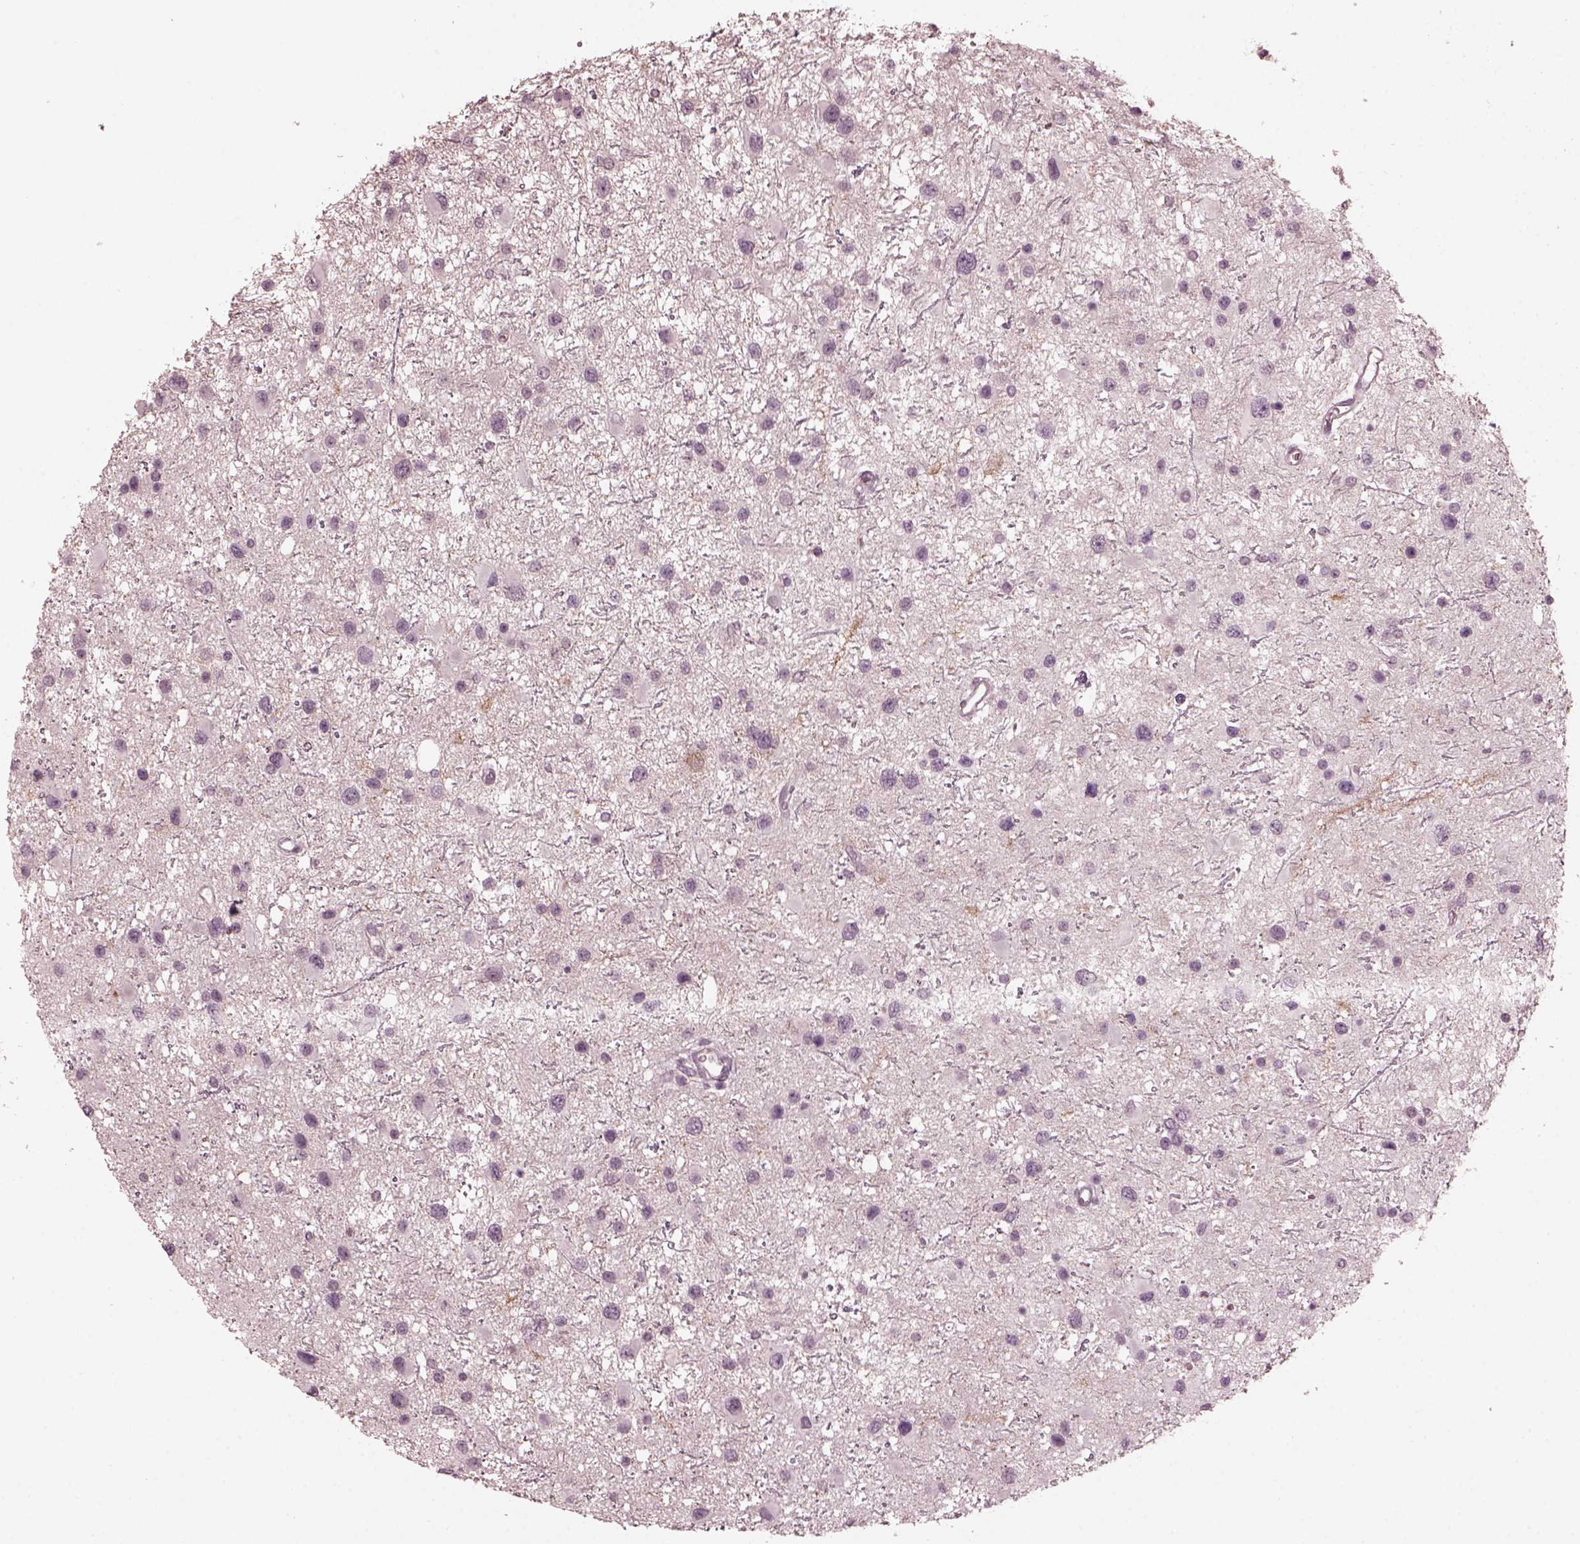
{"staining": {"intensity": "negative", "quantity": "none", "location": "none"}, "tissue": "glioma", "cell_type": "Tumor cells", "image_type": "cancer", "snomed": [{"axis": "morphology", "description": "Glioma, malignant, Low grade"}, {"axis": "topography", "description": "Brain"}], "caption": "Photomicrograph shows no protein expression in tumor cells of glioma tissue.", "gene": "RGS7", "patient": {"sex": "female", "age": 32}}